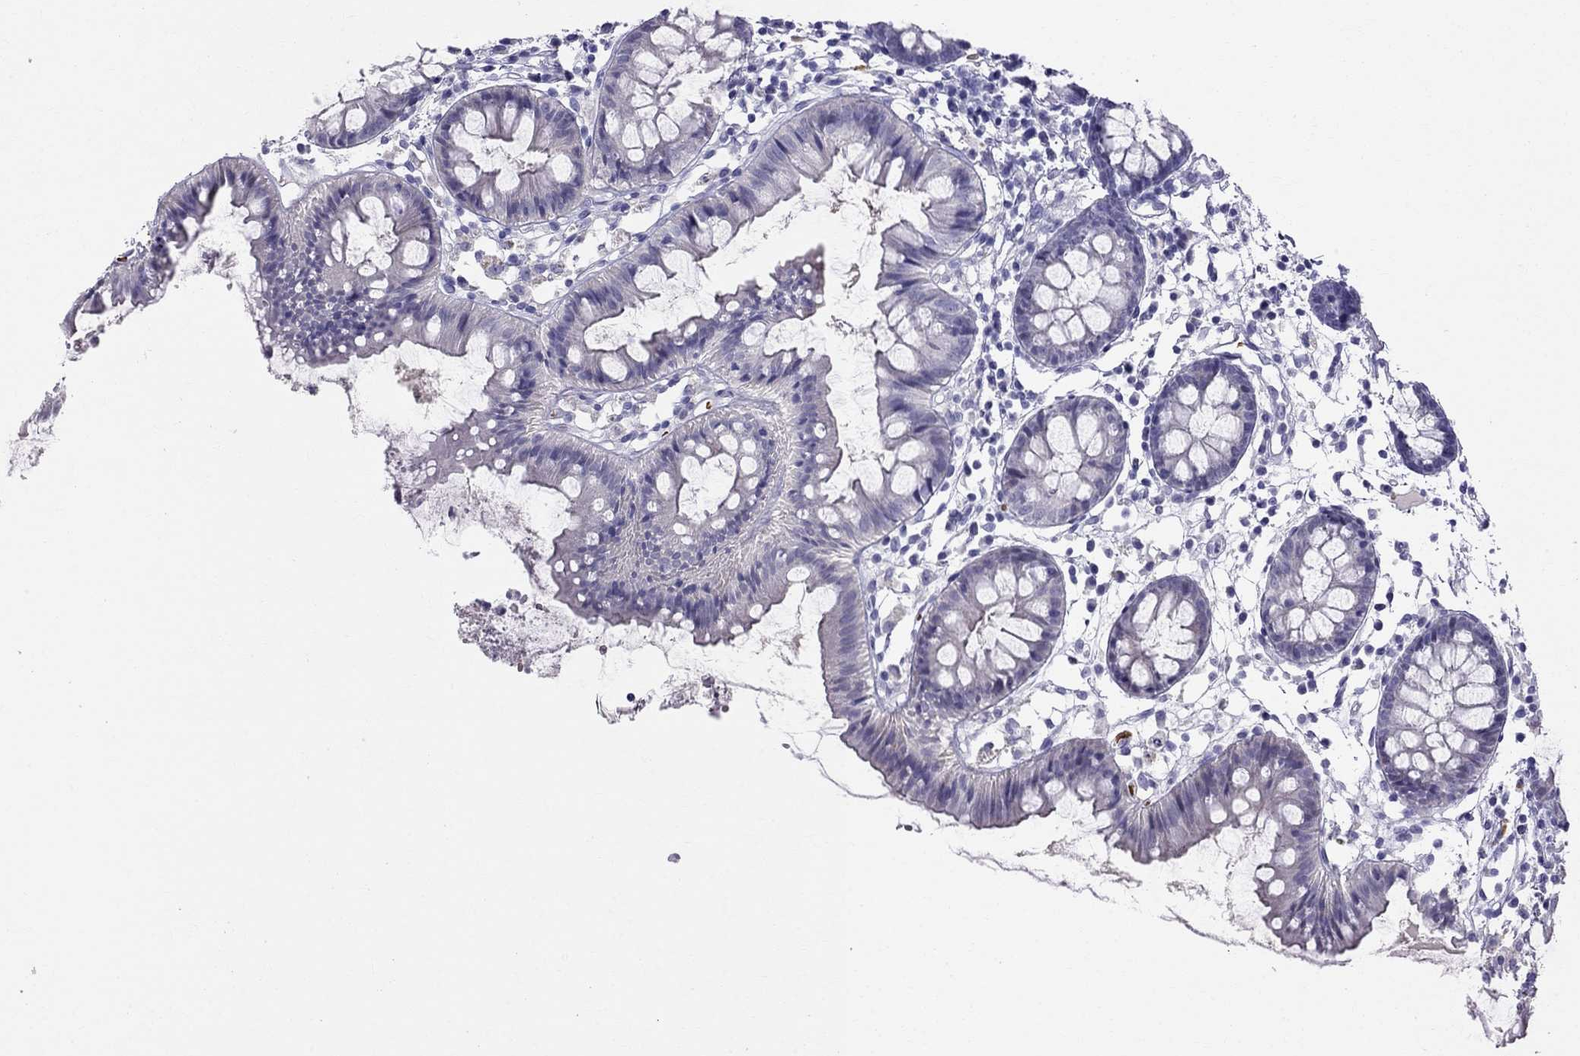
{"staining": {"intensity": "negative", "quantity": "none", "location": "none"}, "tissue": "colon", "cell_type": "Endothelial cells", "image_type": "normal", "snomed": [{"axis": "morphology", "description": "Normal tissue, NOS"}, {"axis": "topography", "description": "Colon"}], "caption": "DAB immunohistochemical staining of benign human colon reveals no significant staining in endothelial cells. (DAB (3,3'-diaminobenzidine) IHC with hematoxylin counter stain).", "gene": "DNAAF6", "patient": {"sex": "female", "age": 84}}